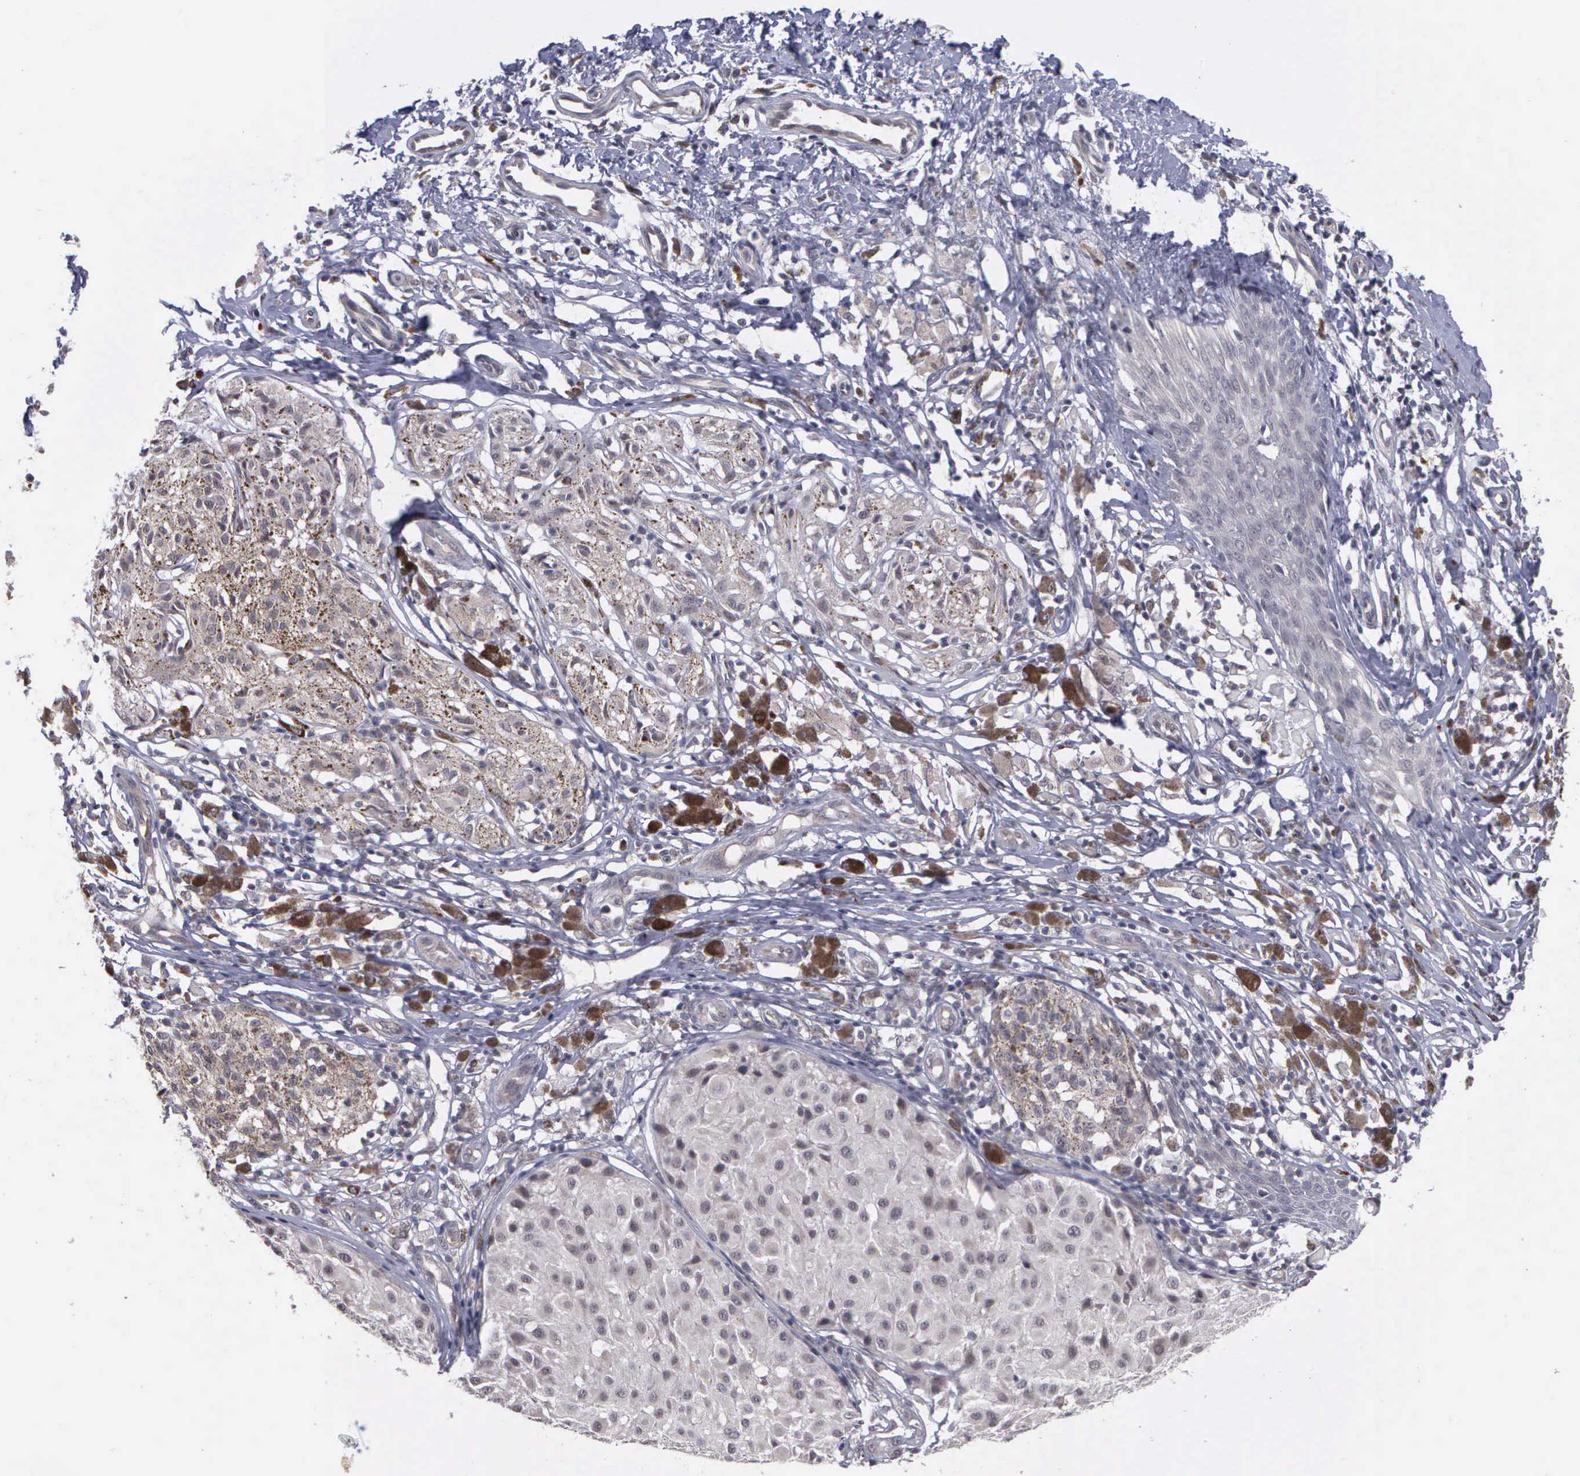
{"staining": {"intensity": "negative", "quantity": "none", "location": "none"}, "tissue": "melanoma", "cell_type": "Tumor cells", "image_type": "cancer", "snomed": [{"axis": "morphology", "description": "Malignant melanoma, NOS"}, {"axis": "topography", "description": "Skin"}], "caption": "A high-resolution image shows immunohistochemistry (IHC) staining of melanoma, which reveals no significant positivity in tumor cells.", "gene": "MAP3K9", "patient": {"sex": "male", "age": 36}}